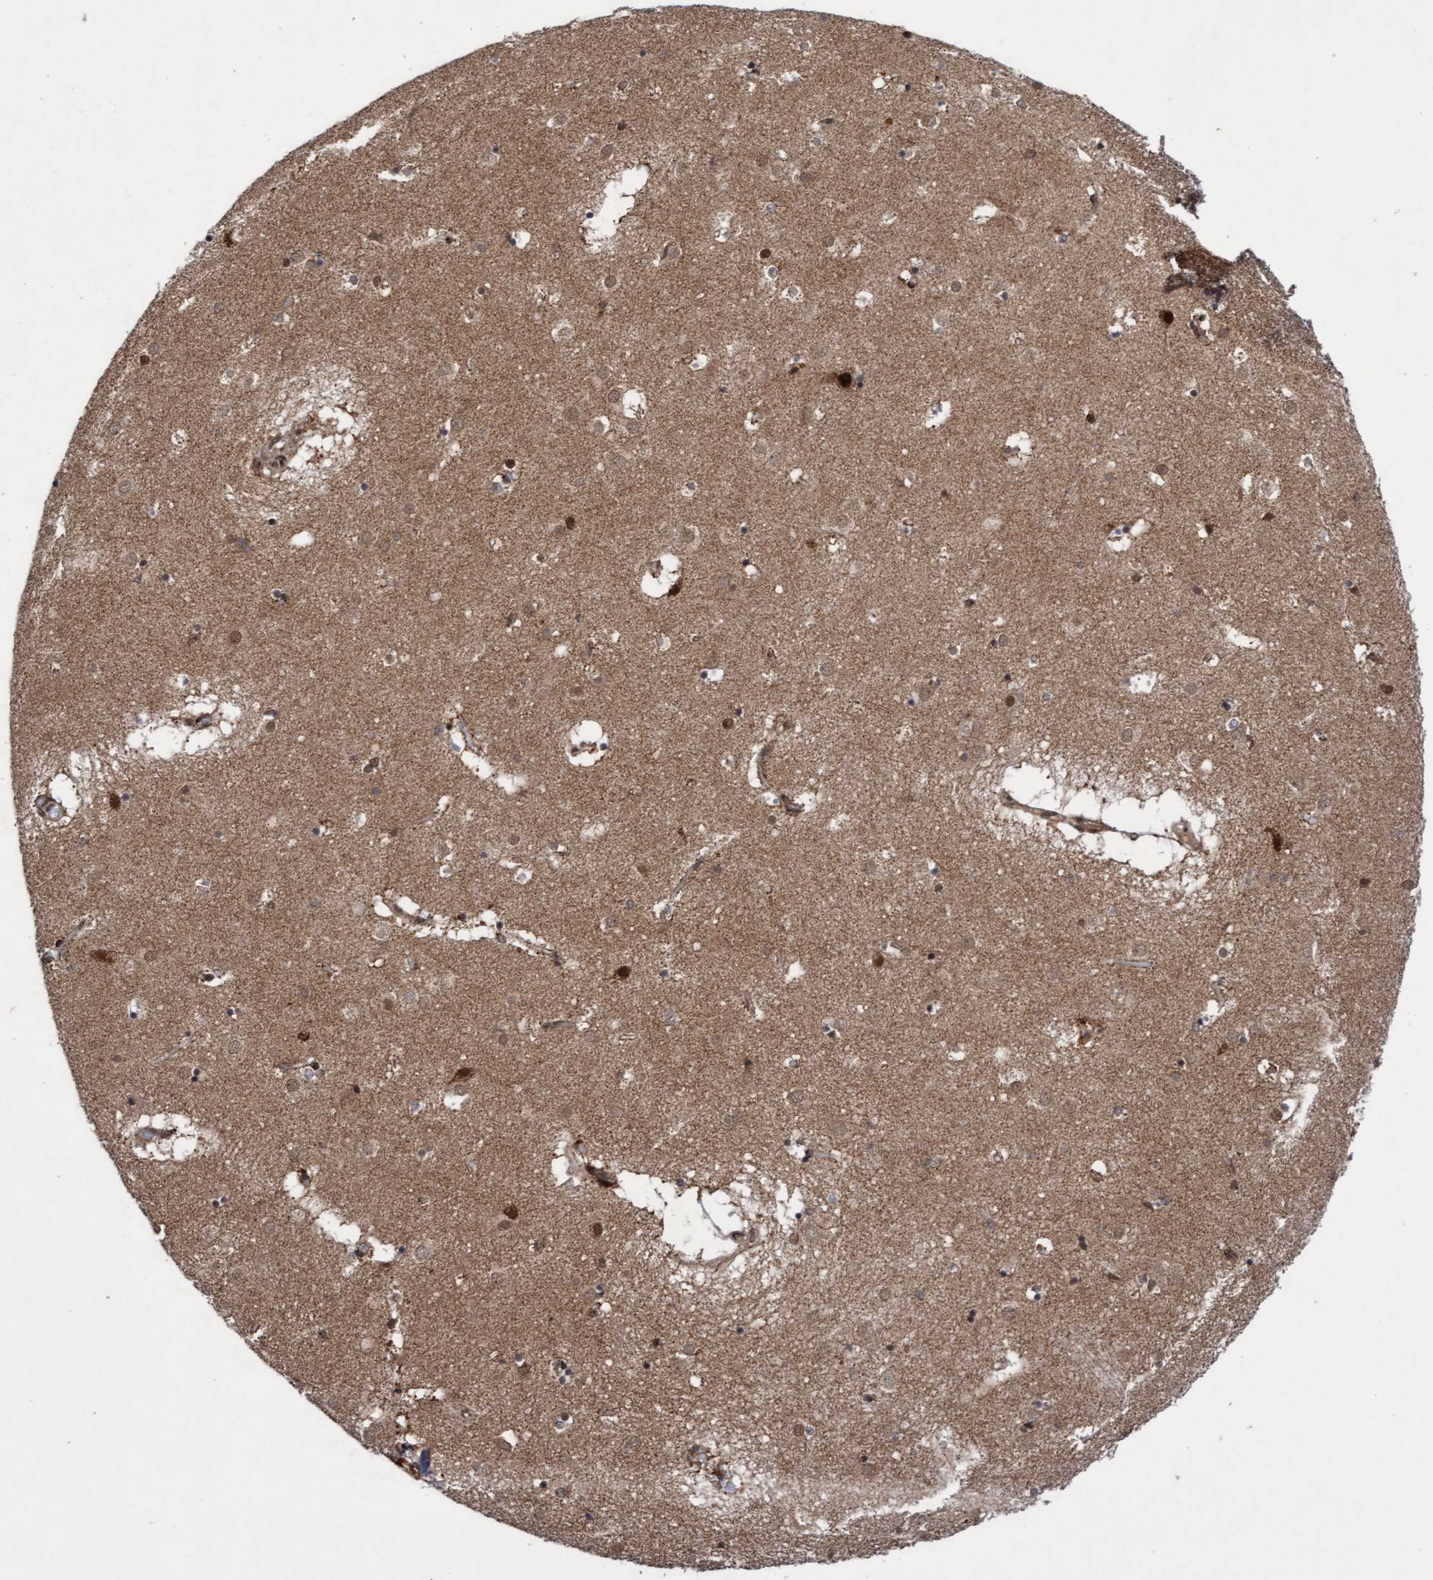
{"staining": {"intensity": "strong", "quantity": "<25%", "location": "cytoplasmic/membranous,nuclear"}, "tissue": "caudate", "cell_type": "Glial cells", "image_type": "normal", "snomed": [{"axis": "morphology", "description": "Normal tissue, NOS"}, {"axis": "topography", "description": "Lateral ventricle wall"}], "caption": "A high-resolution histopathology image shows IHC staining of normal caudate, which reveals strong cytoplasmic/membranous,nuclear expression in about <25% of glial cells.", "gene": "TANC2", "patient": {"sex": "male", "age": 70}}